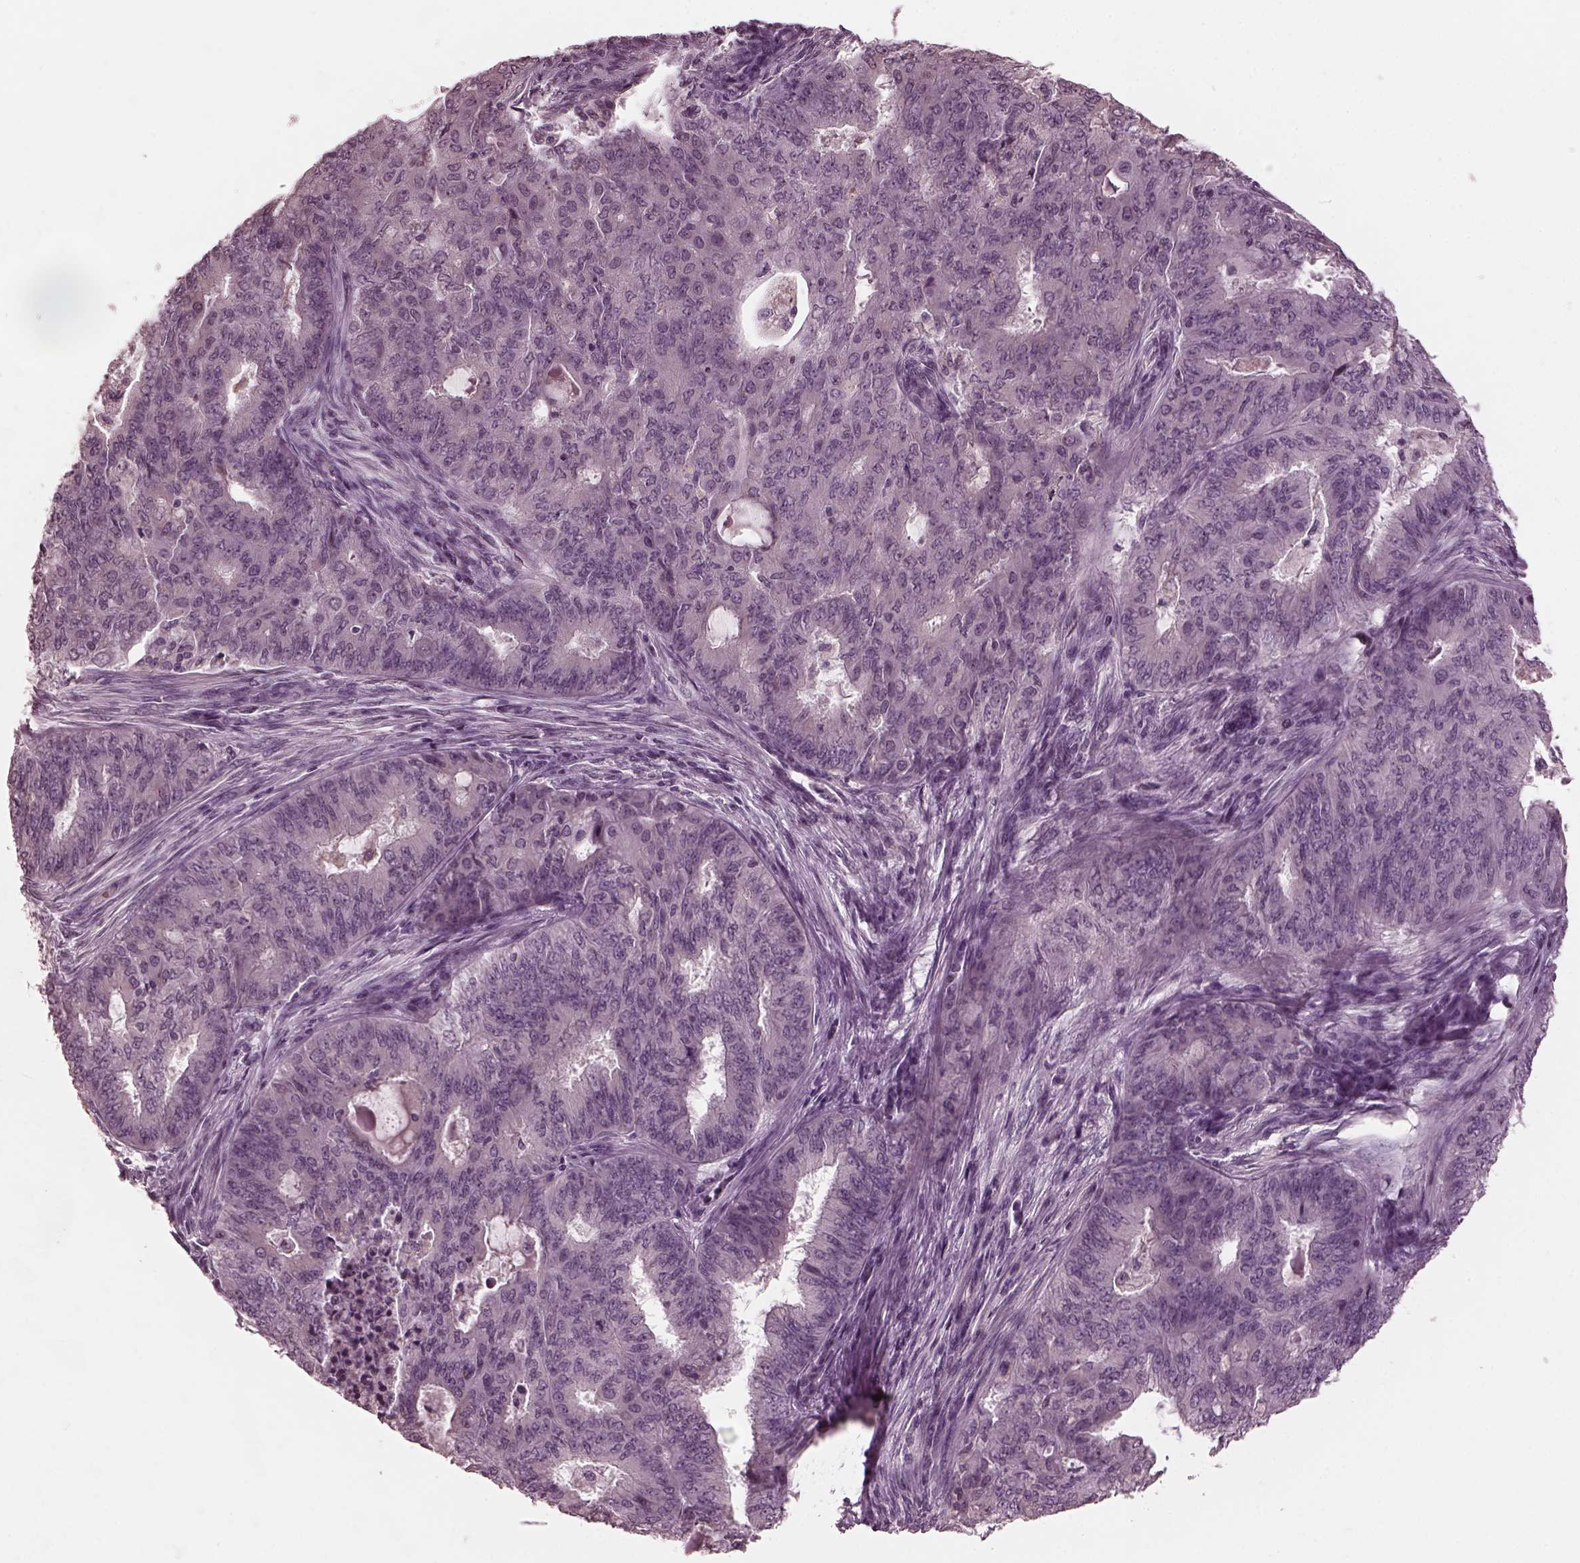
{"staining": {"intensity": "negative", "quantity": "none", "location": "none"}, "tissue": "endometrial cancer", "cell_type": "Tumor cells", "image_type": "cancer", "snomed": [{"axis": "morphology", "description": "Adenocarcinoma, NOS"}, {"axis": "topography", "description": "Endometrium"}], "caption": "The histopathology image exhibits no staining of tumor cells in endometrial cancer (adenocarcinoma).", "gene": "RCVRN", "patient": {"sex": "female", "age": 62}}